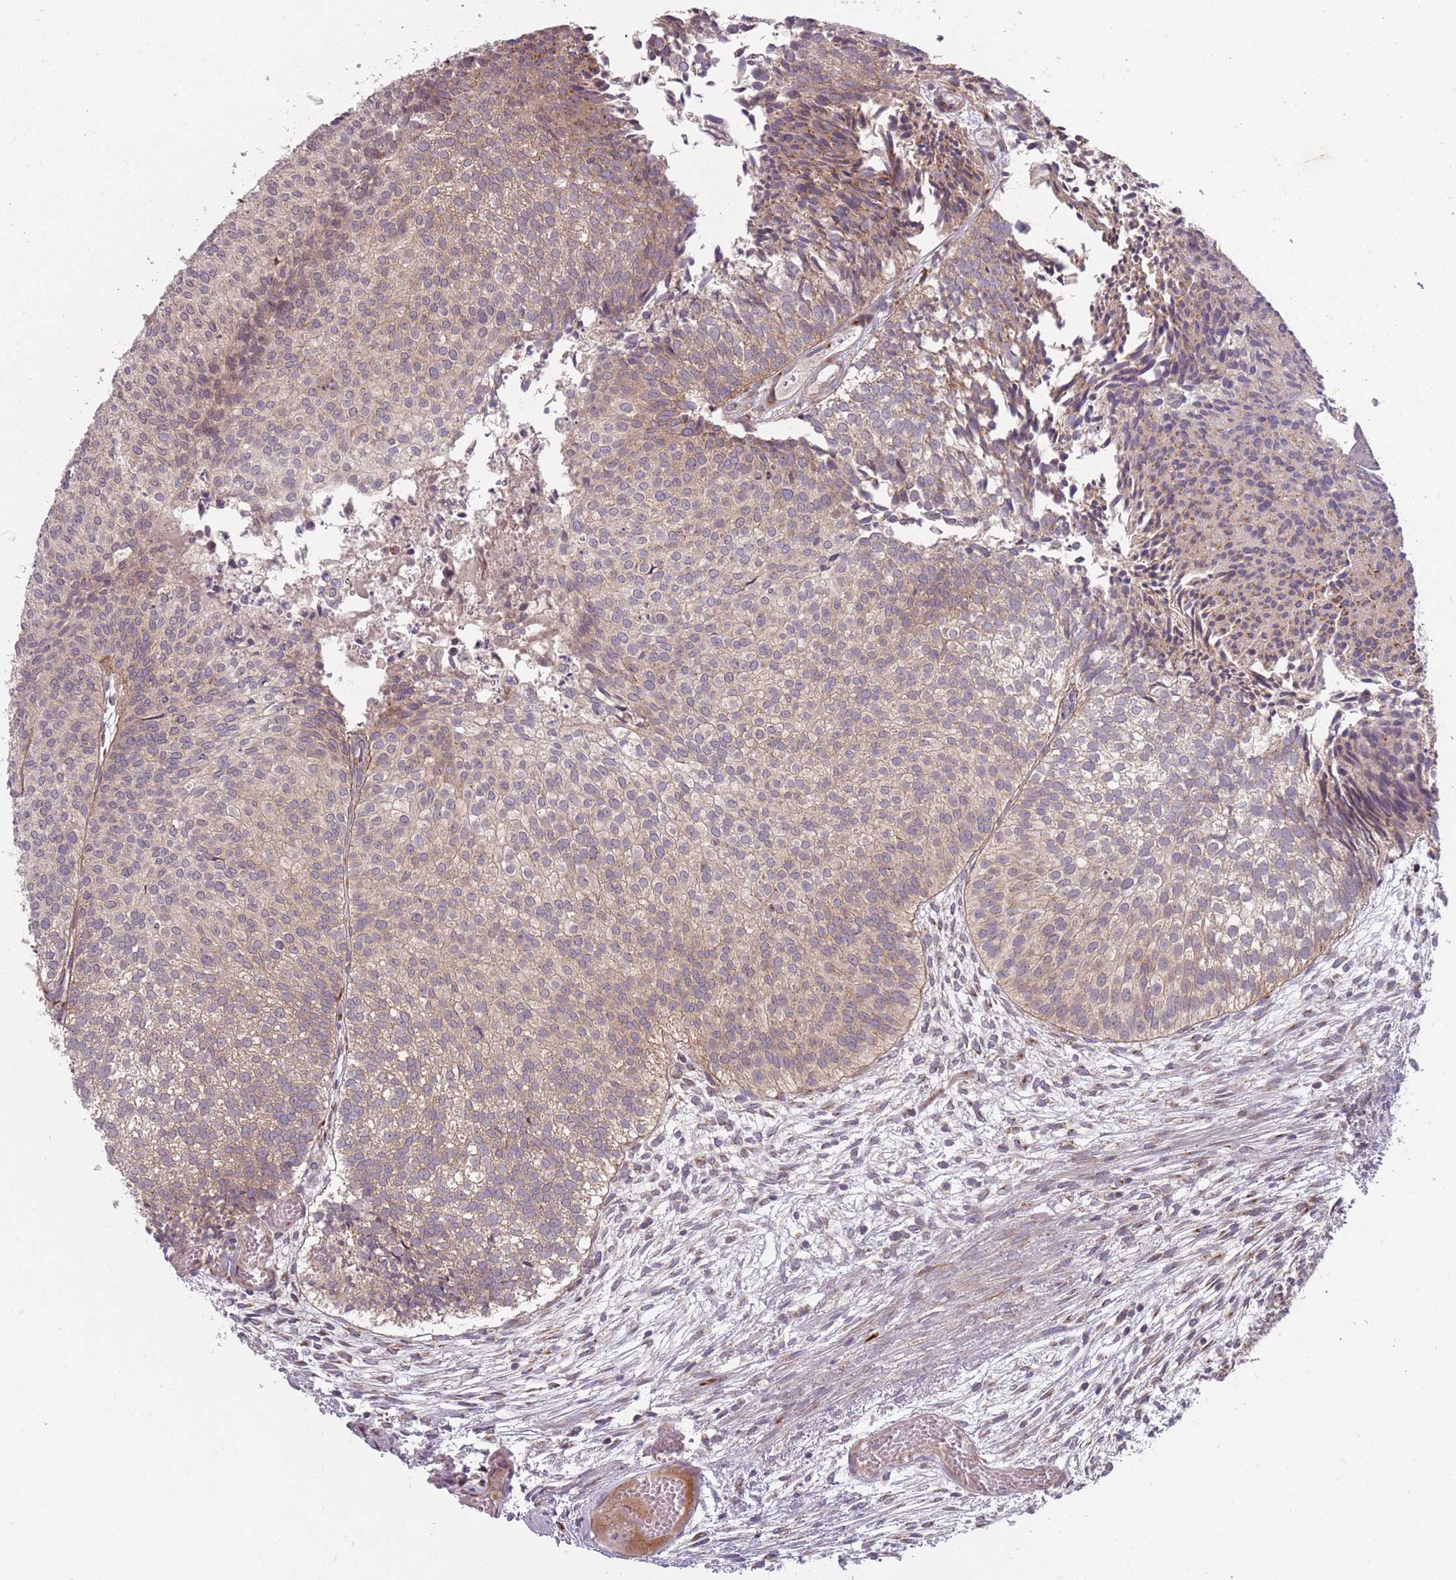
{"staining": {"intensity": "weak", "quantity": "25%-75%", "location": "cytoplasmic/membranous"}, "tissue": "urothelial cancer", "cell_type": "Tumor cells", "image_type": "cancer", "snomed": [{"axis": "morphology", "description": "Urothelial carcinoma, Low grade"}, {"axis": "topography", "description": "Urinary bladder"}], "caption": "Weak cytoplasmic/membranous expression is seen in about 25%-75% of tumor cells in urothelial cancer. Nuclei are stained in blue.", "gene": "PLD6", "patient": {"sex": "male", "age": 84}}